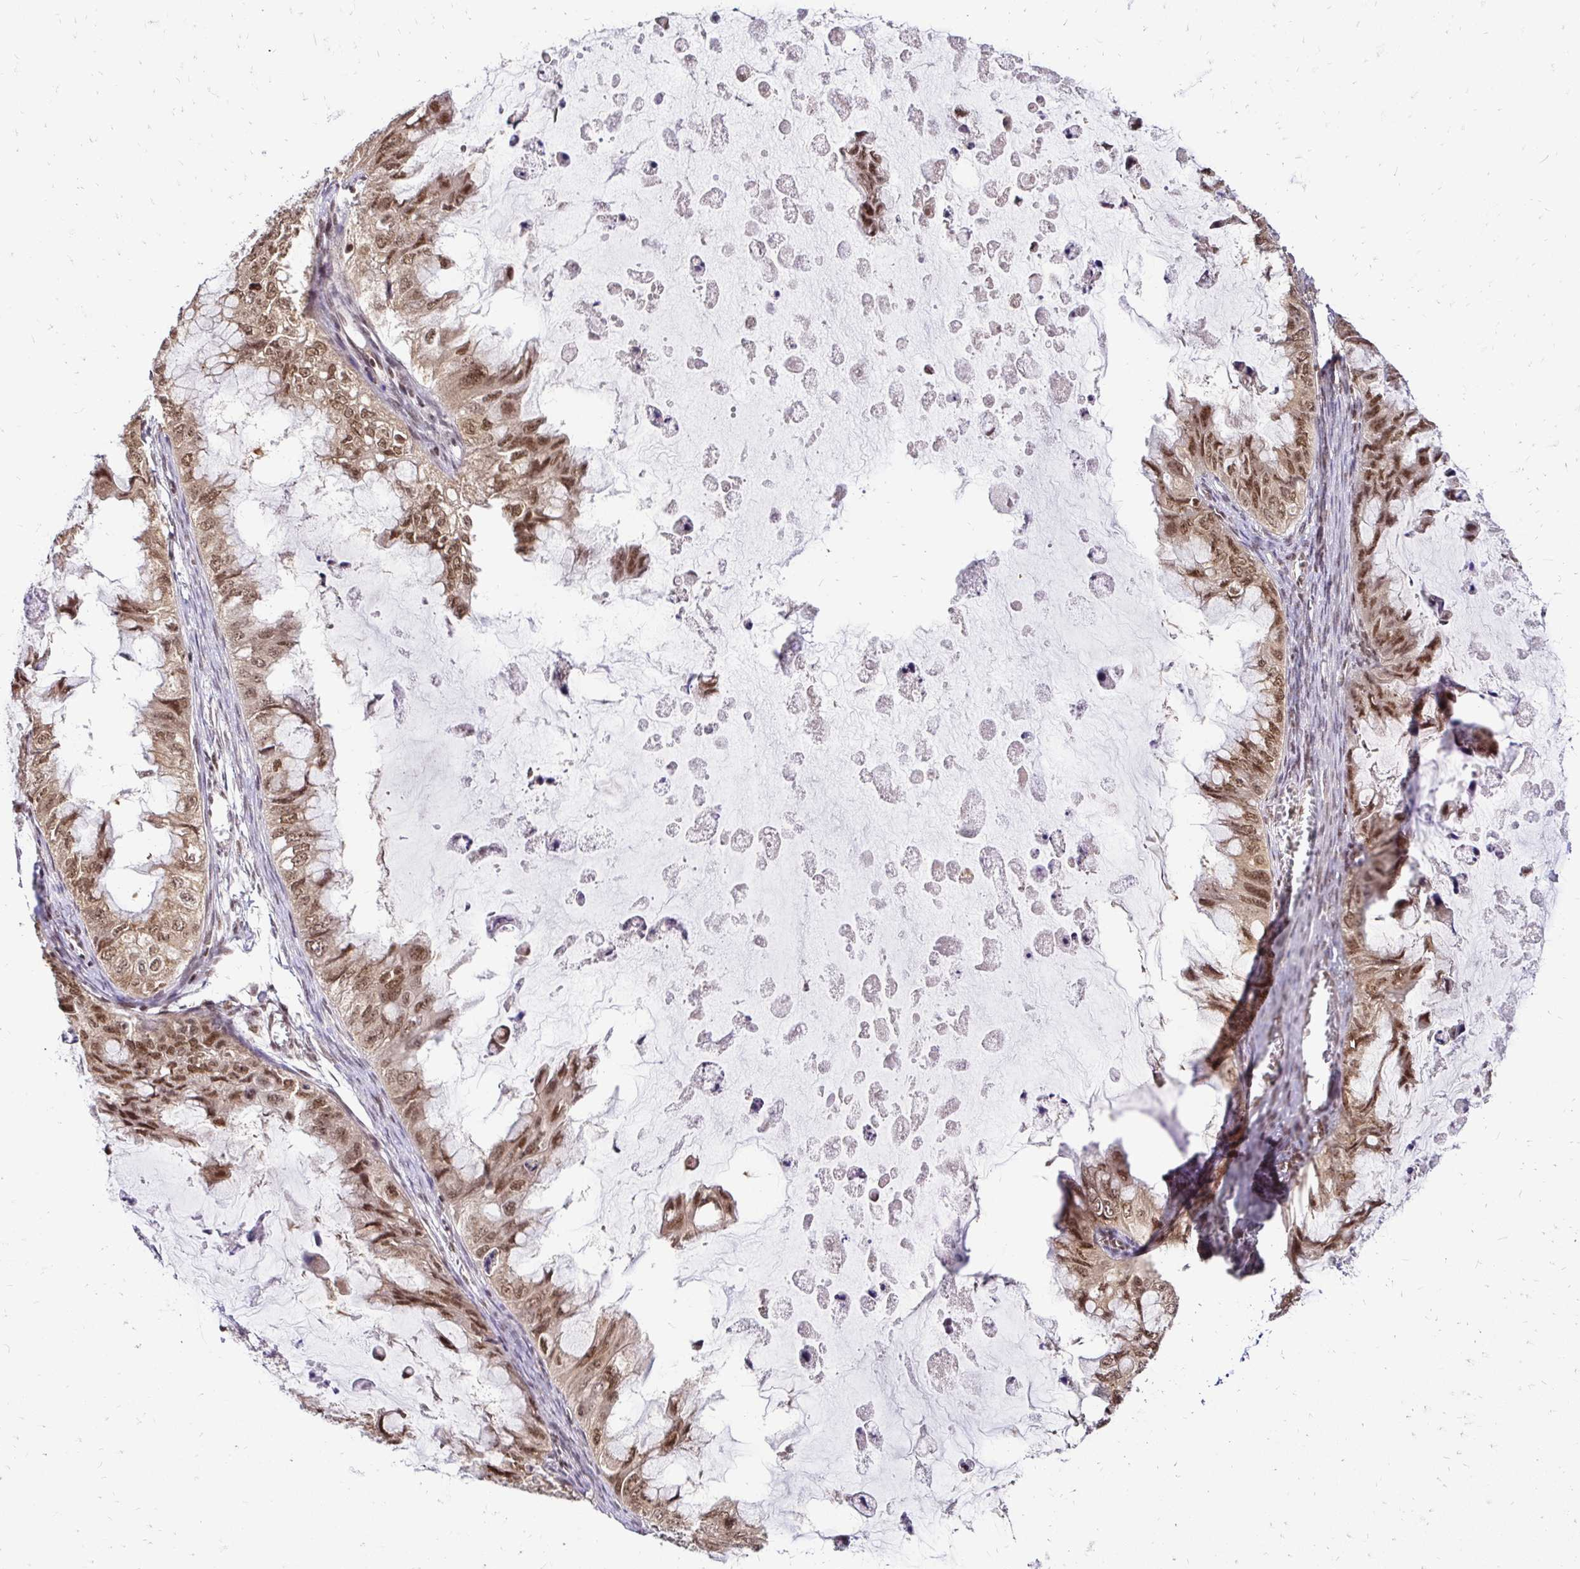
{"staining": {"intensity": "moderate", "quantity": ">75%", "location": "nuclear"}, "tissue": "ovarian cancer", "cell_type": "Tumor cells", "image_type": "cancer", "snomed": [{"axis": "morphology", "description": "Cystadenocarcinoma, mucinous, NOS"}, {"axis": "topography", "description": "Ovary"}], "caption": "Ovarian cancer stained for a protein (brown) demonstrates moderate nuclear positive staining in approximately >75% of tumor cells.", "gene": "GLYR1", "patient": {"sex": "female", "age": 72}}